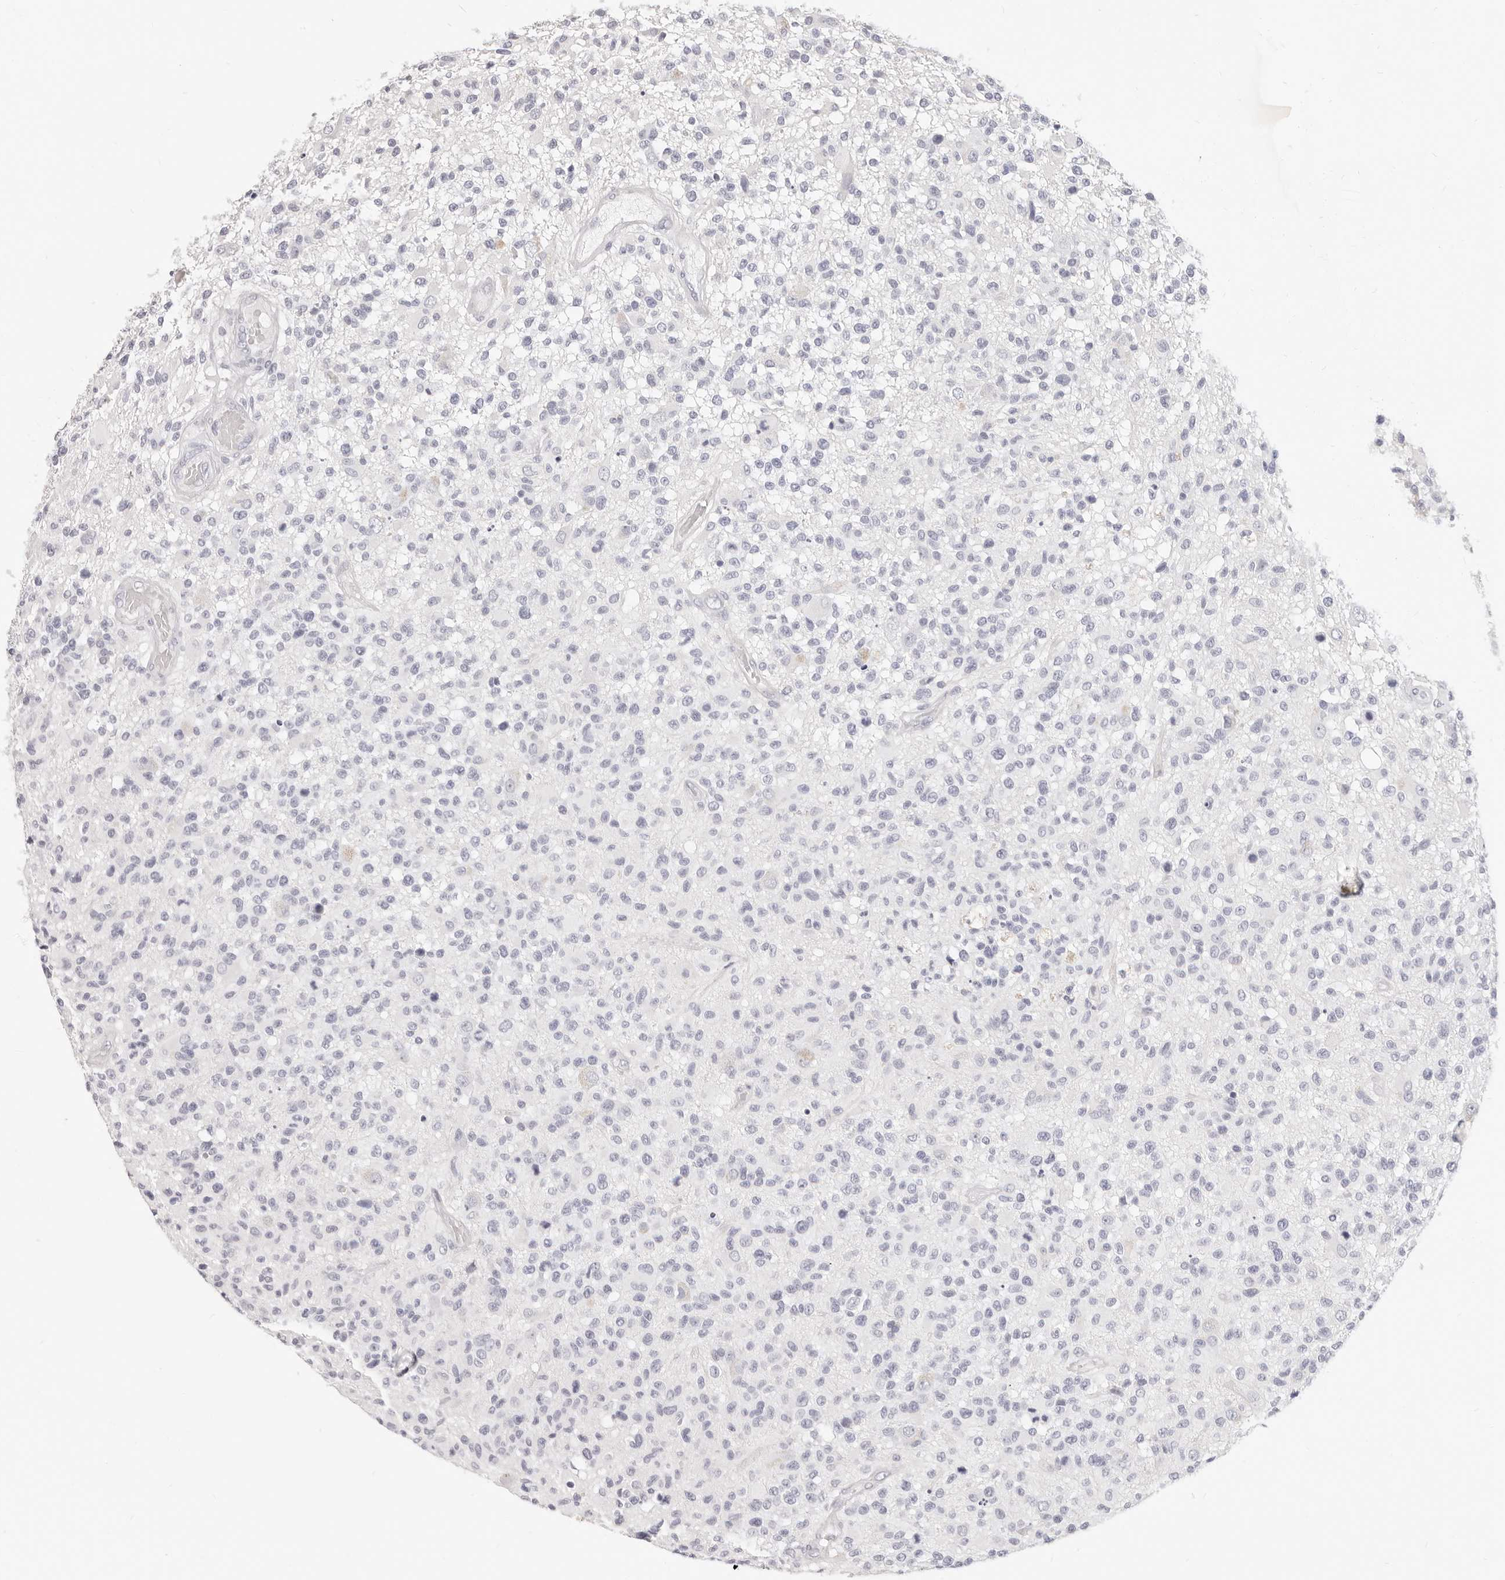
{"staining": {"intensity": "negative", "quantity": "none", "location": "none"}, "tissue": "glioma", "cell_type": "Tumor cells", "image_type": "cancer", "snomed": [{"axis": "morphology", "description": "Glioma, malignant, High grade"}, {"axis": "morphology", "description": "Glioblastoma, NOS"}, {"axis": "topography", "description": "Brain"}], "caption": "Photomicrograph shows no significant protein positivity in tumor cells of glioma. (DAB immunohistochemistry (IHC) visualized using brightfield microscopy, high magnification).", "gene": "CAMP", "patient": {"sex": "male", "age": 60}}